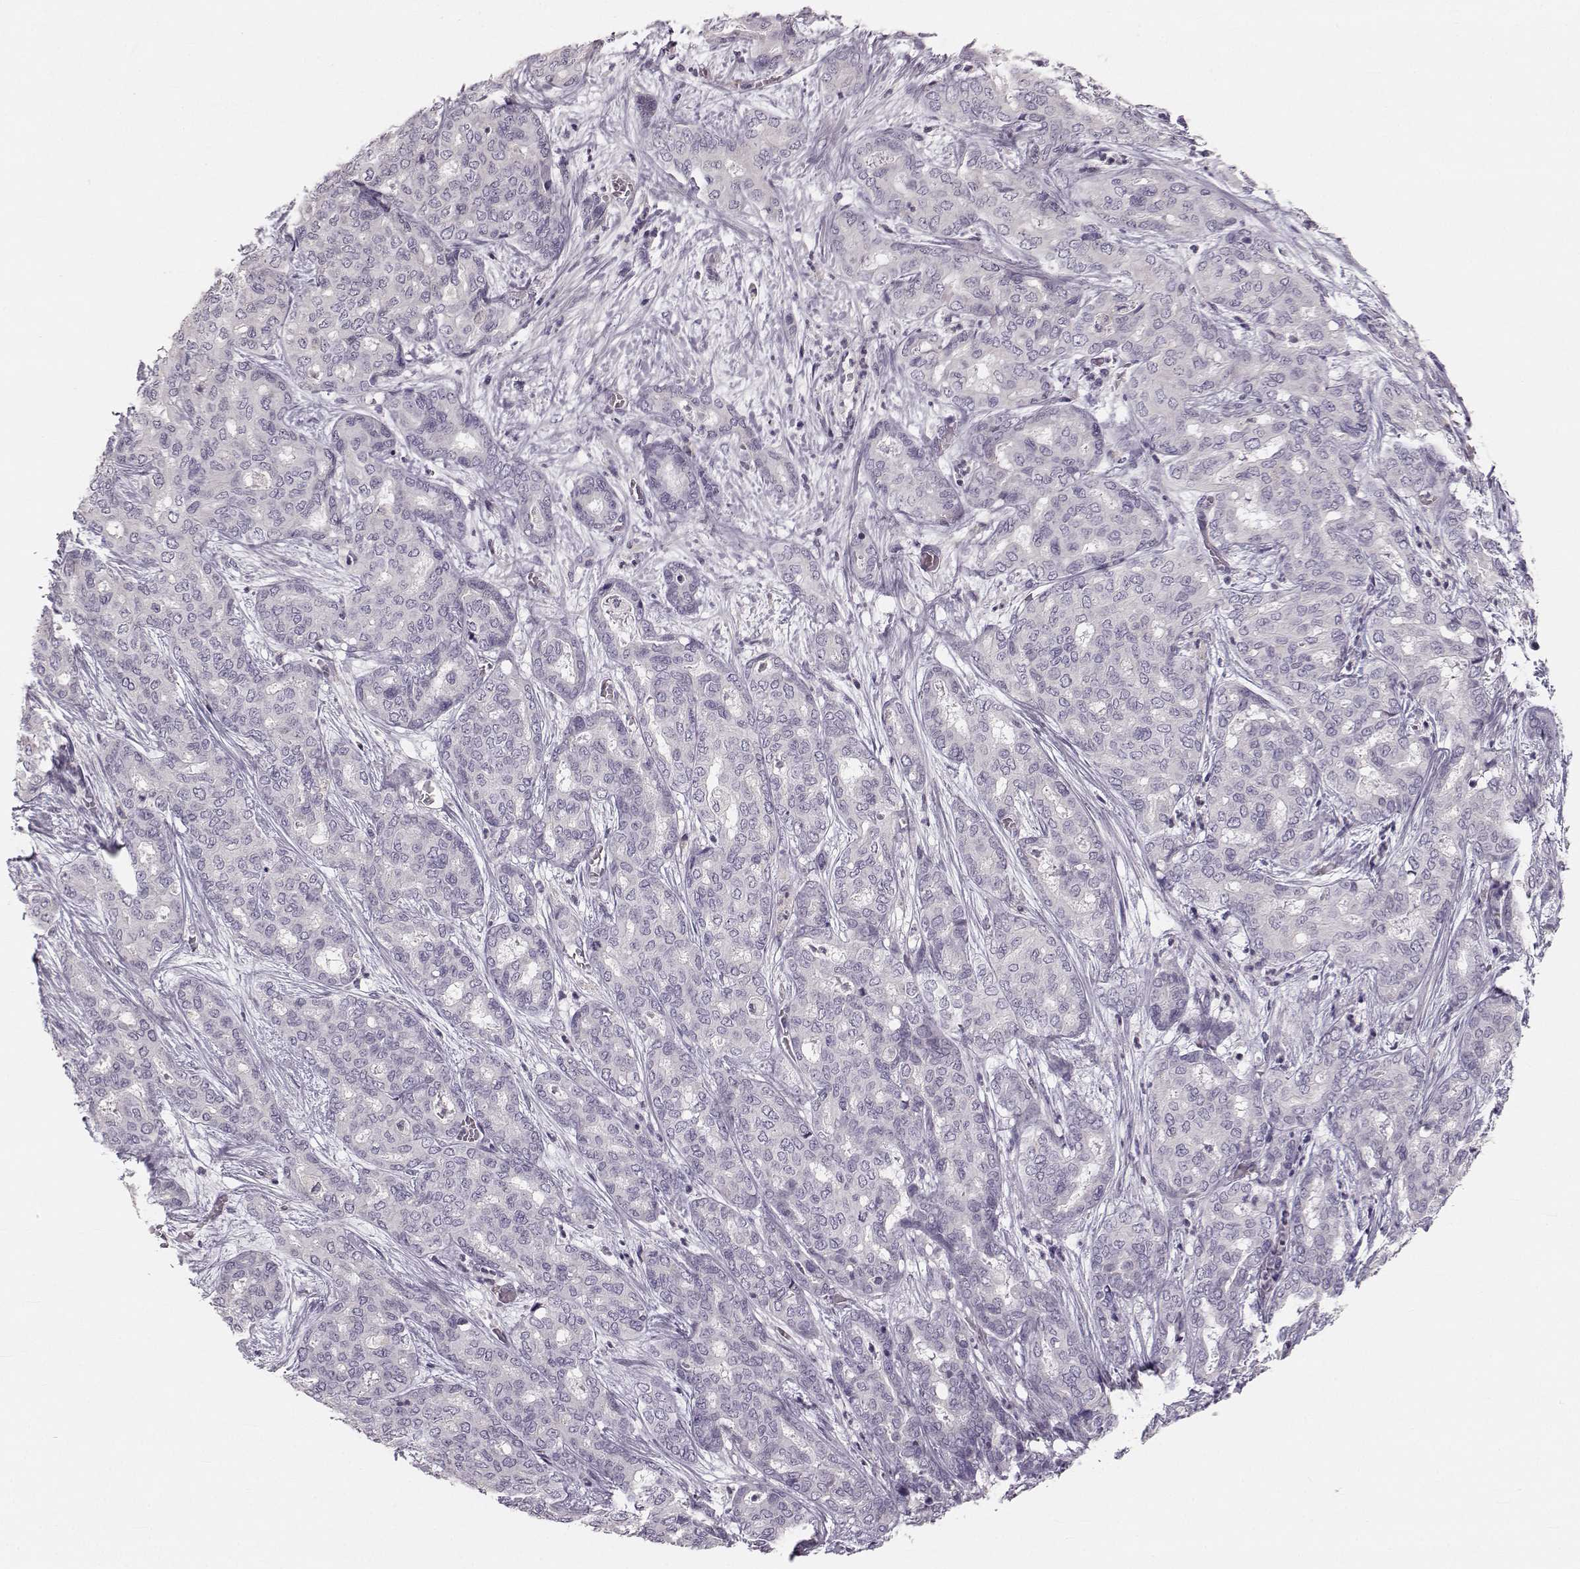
{"staining": {"intensity": "negative", "quantity": "none", "location": "none"}, "tissue": "liver cancer", "cell_type": "Tumor cells", "image_type": "cancer", "snomed": [{"axis": "morphology", "description": "Cholangiocarcinoma"}, {"axis": "topography", "description": "Liver"}], "caption": "Photomicrograph shows no significant protein expression in tumor cells of liver cancer. (Brightfield microscopy of DAB (3,3'-diaminobenzidine) IHC at high magnification).", "gene": "RUNDC3A", "patient": {"sex": "female", "age": 64}}